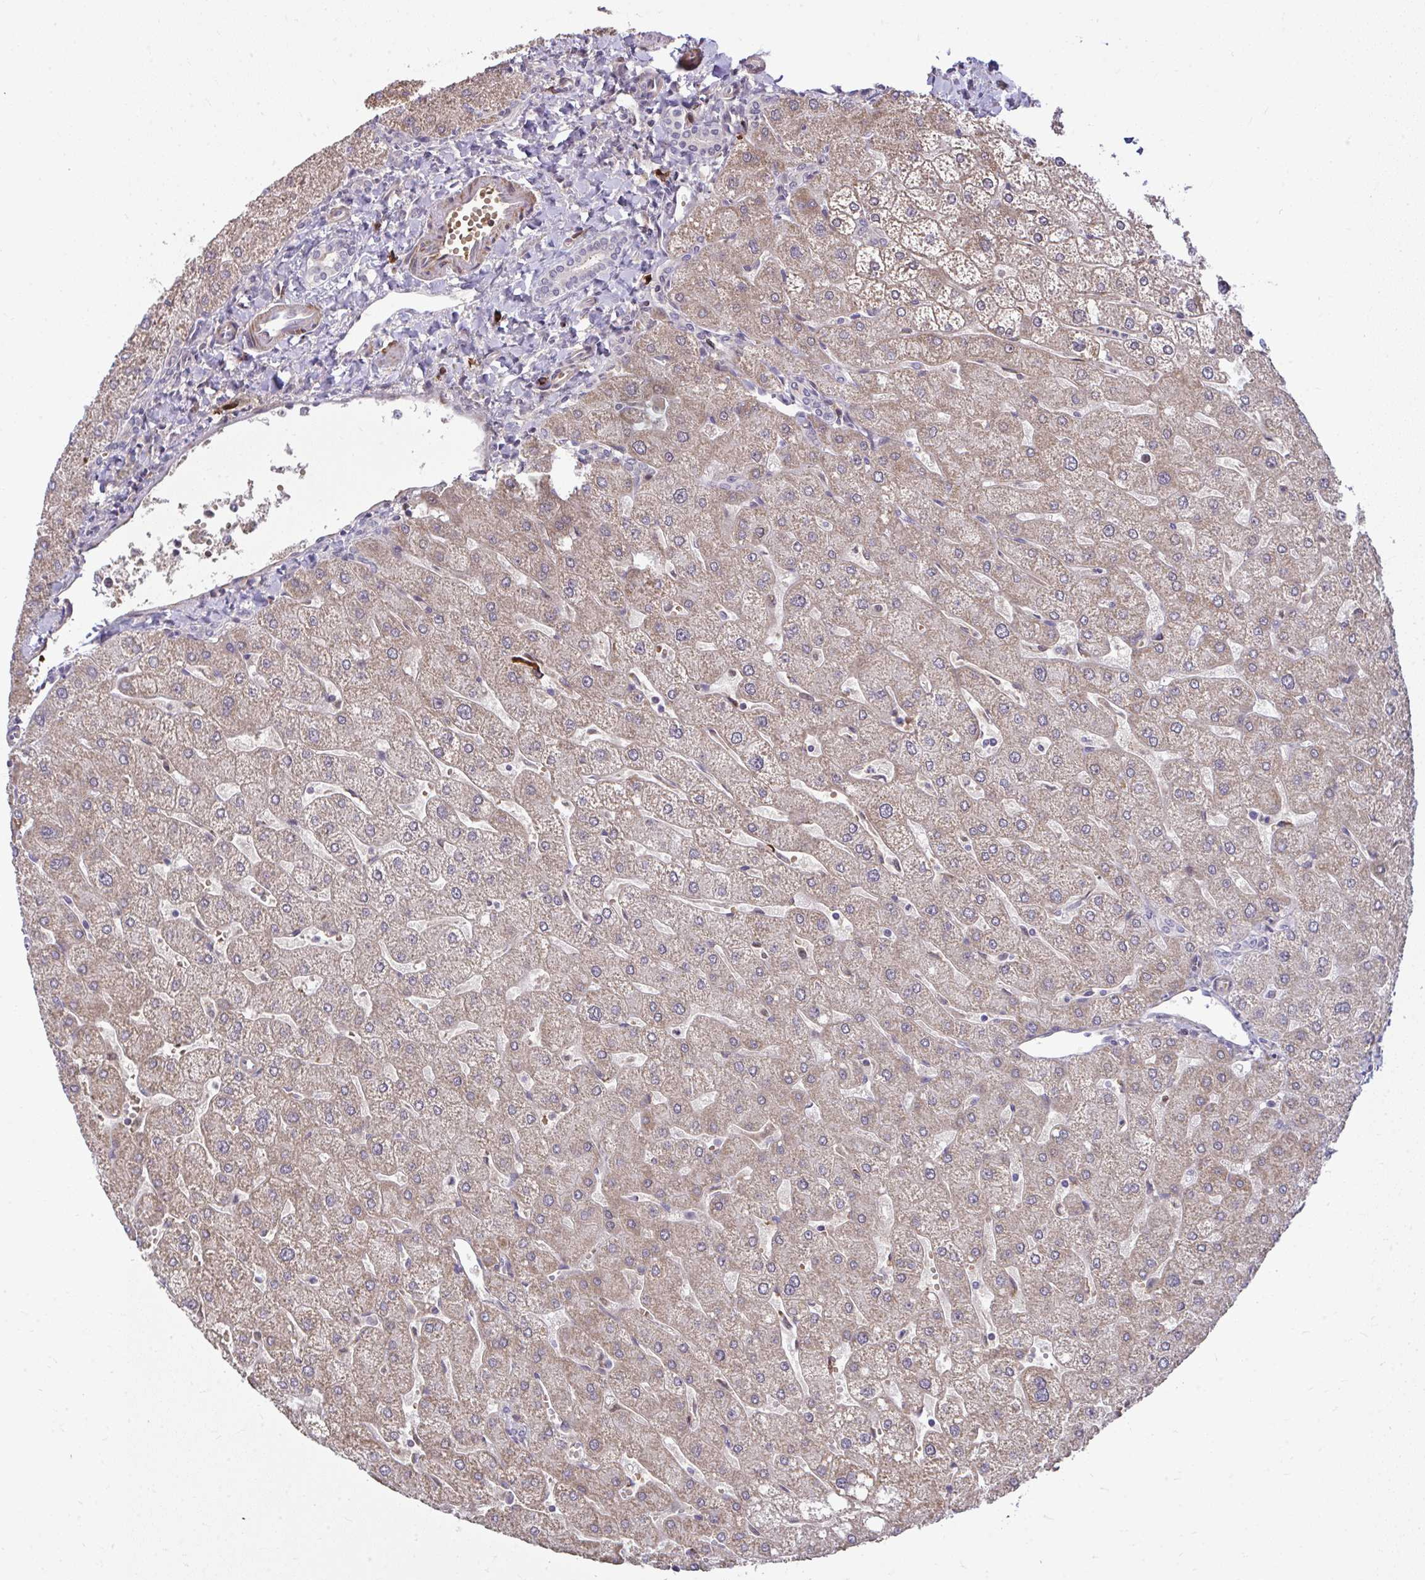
{"staining": {"intensity": "negative", "quantity": "none", "location": "none"}, "tissue": "liver", "cell_type": "Cholangiocytes", "image_type": "normal", "snomed": [{"axis": "morphology", "description": "Normal tissue, NOS"}, {"axis": "topography", "description": "Liver"}], "caption": "The image exhibits no staining of cholangiocytes in benign liver. (Brightfield microscopy of DAB (3,3'-diaminobenzidine) immunohistochemistry at high magnification).", "gene": "ZSCAN9", "patient": {"sex": "male", "age": 67}}